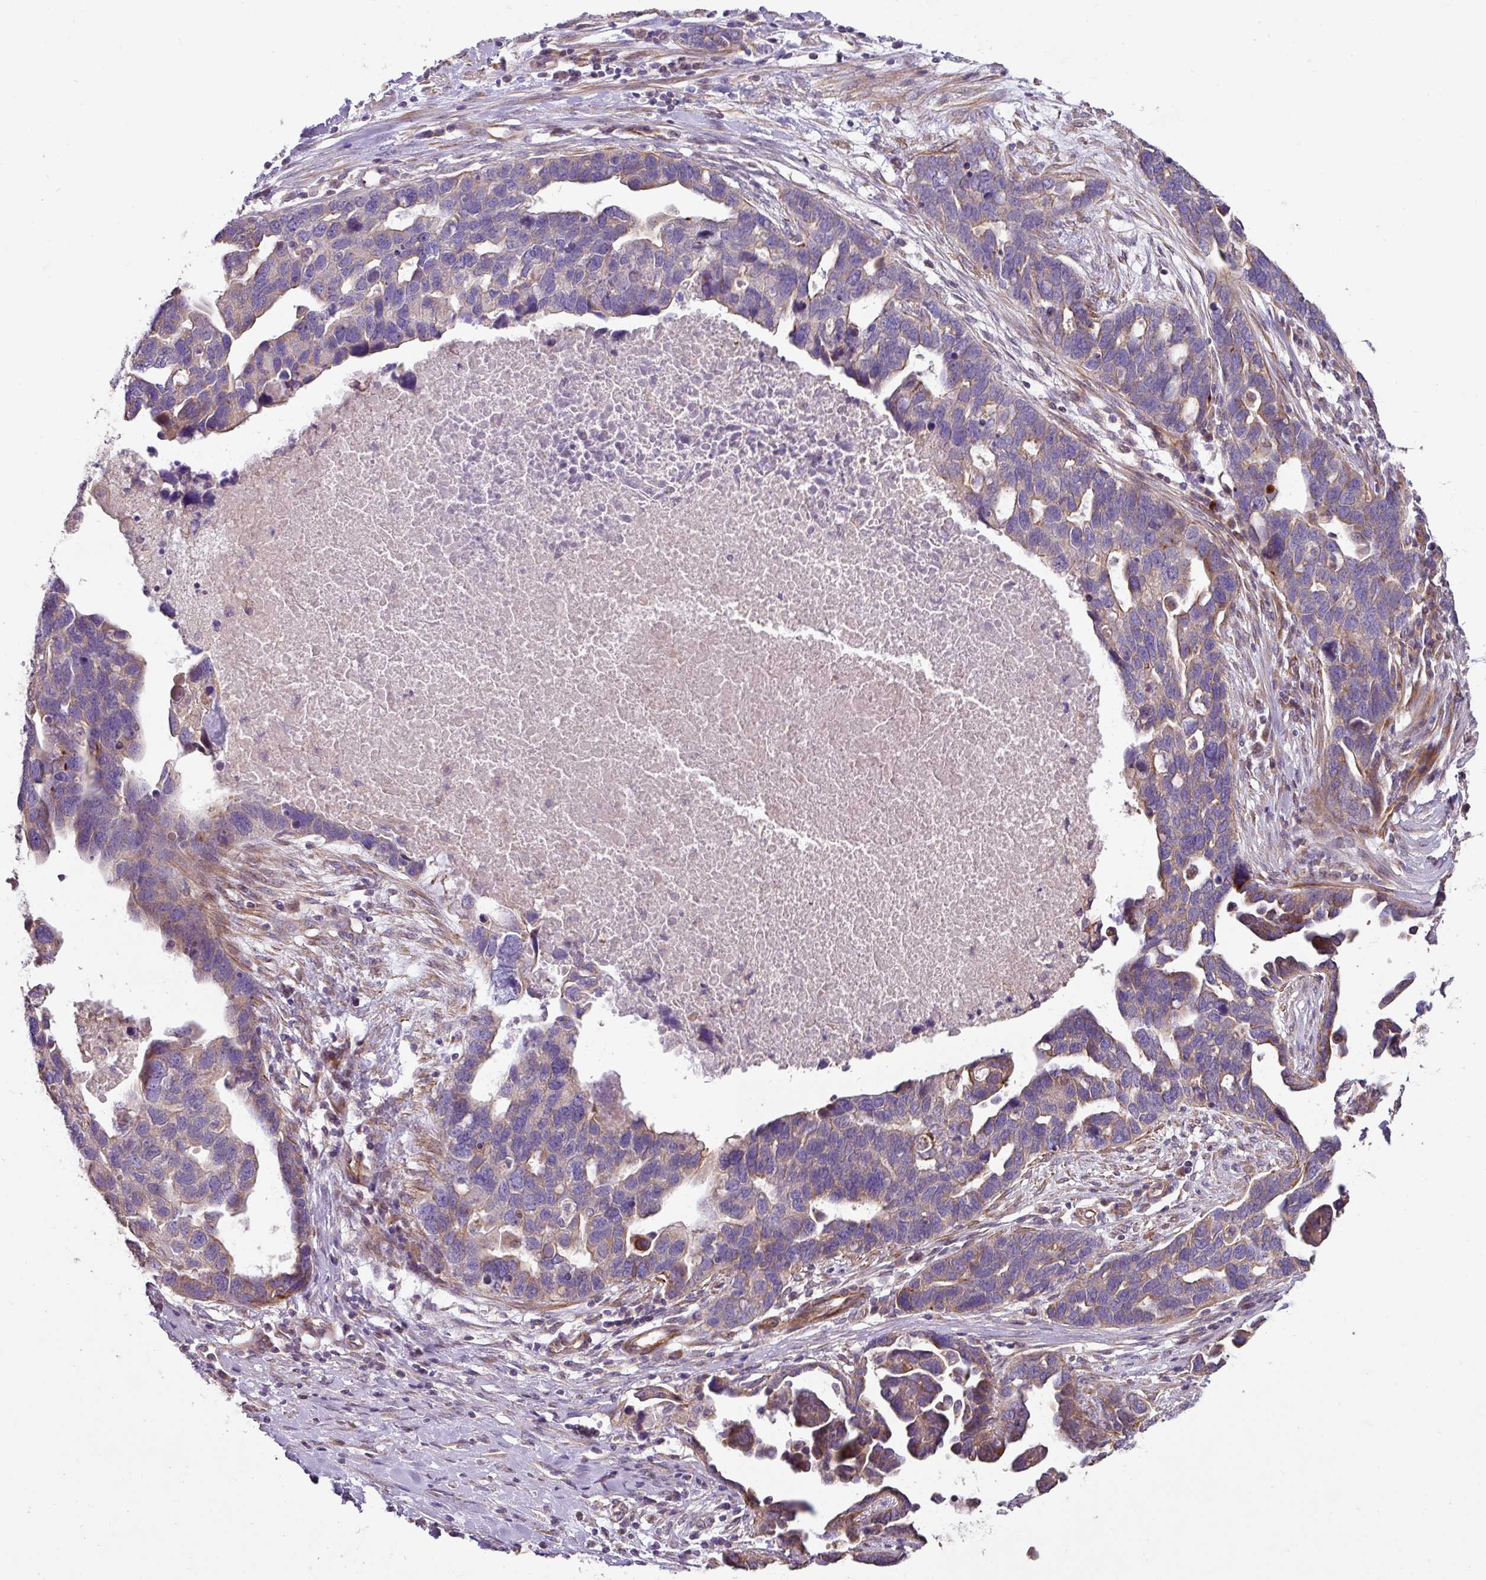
{"staining": {"intensity": "moderate", "quantity": "<25%", "location": "cytoplasmic/membranous"}, "tissue": "ovarian cancer", "cell_type": "Tumor cells", "image_type": "cancer", "snomed": [{"axis": "morphology", "description": "Cystadenocarcinoma, serous, NOS"}, {"axis": "topography", "description": "Ovary"}], "caption": "Serous cystadenocarcinoma (ovarian) stained for a protein (brown) demonstrates moderate cytoplasmic/membranous positive expression in approximately <25% of tumor cells.", "gene": "MRRF", "patient": {"sex": "female", "age": 54}}